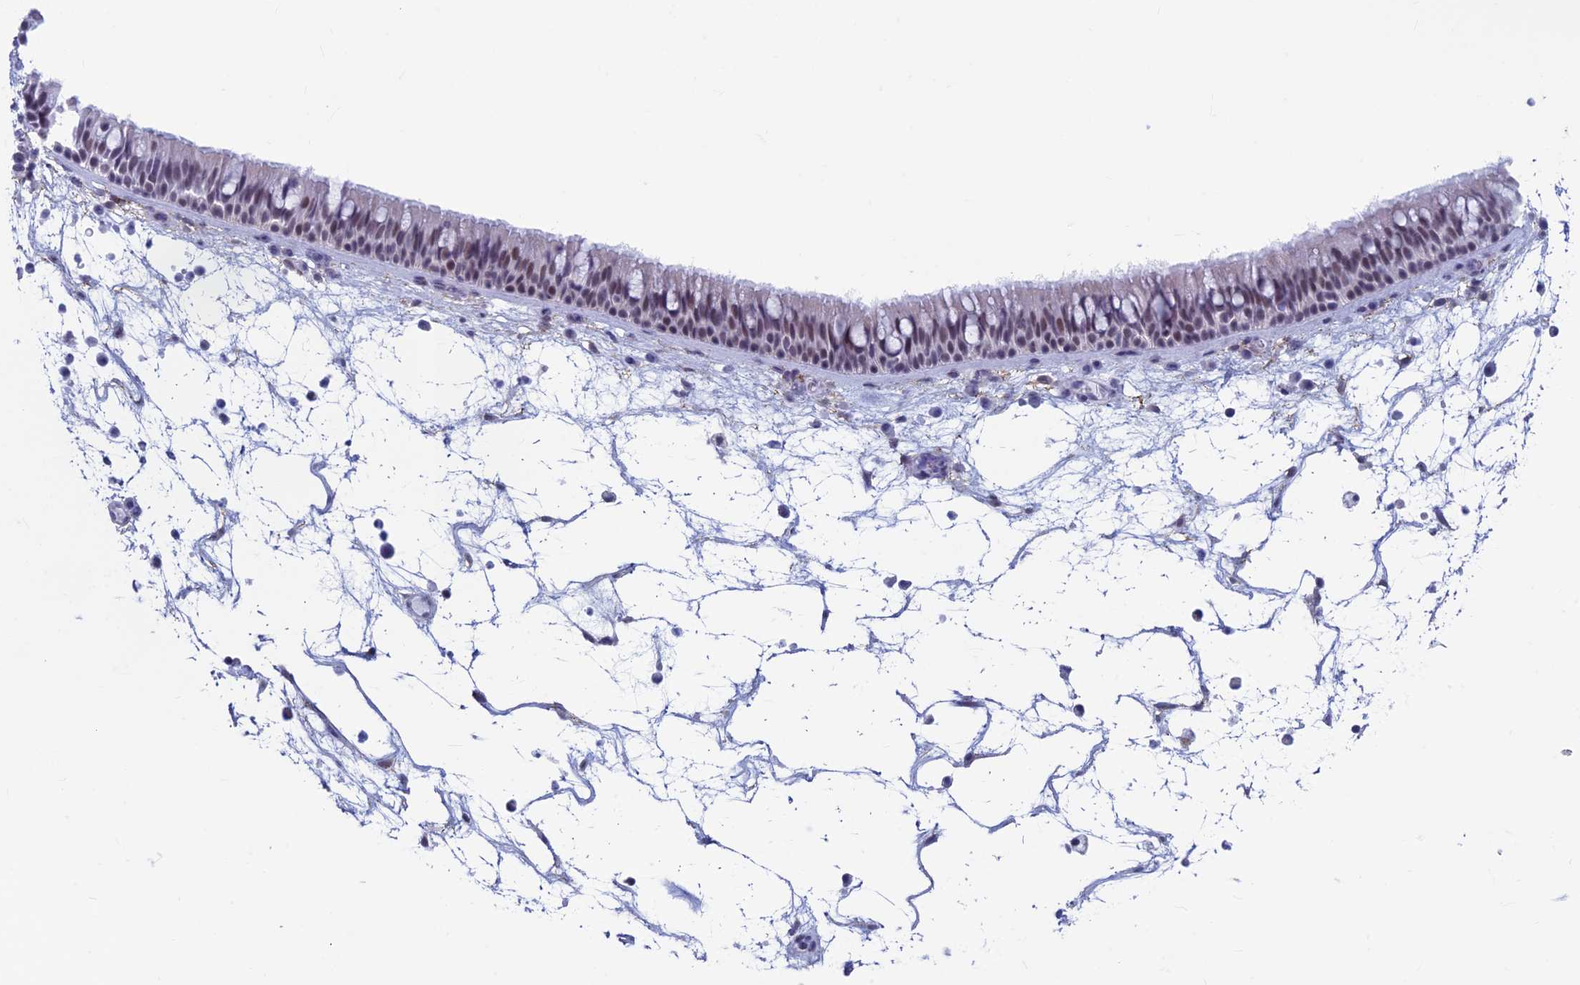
{"staining": {"intensity": "weak", "quantity": "25%-75%", "location": "nuclear"}, "tissue": "nasopharynx", "cell_type": "Respiratory epithelial cells", "image_type": "normal", "snomed": [{"axis": "morphology", "description": "Normal tissue, NOS"}, {"axis": "morphology", "description": "Inflammation, NOS"}, {"axis": "morphology", "description": "Malignant melanoma, Metastatic site"}, {"axis": "topography", "description": "Nasopharynx"}], "caption": "Immunohistochemistry histopathology image of normal nasopharynx: nasopharynx stained using immunohistochemistry (IHC) demonstrates low levels of weak protein expression localized specifically in the nuclear of respiratory epithelial cells, appearing as a nuclear brown color.", "gene": "ASH2L", "patient": {"sex": "male", "age": 70}}